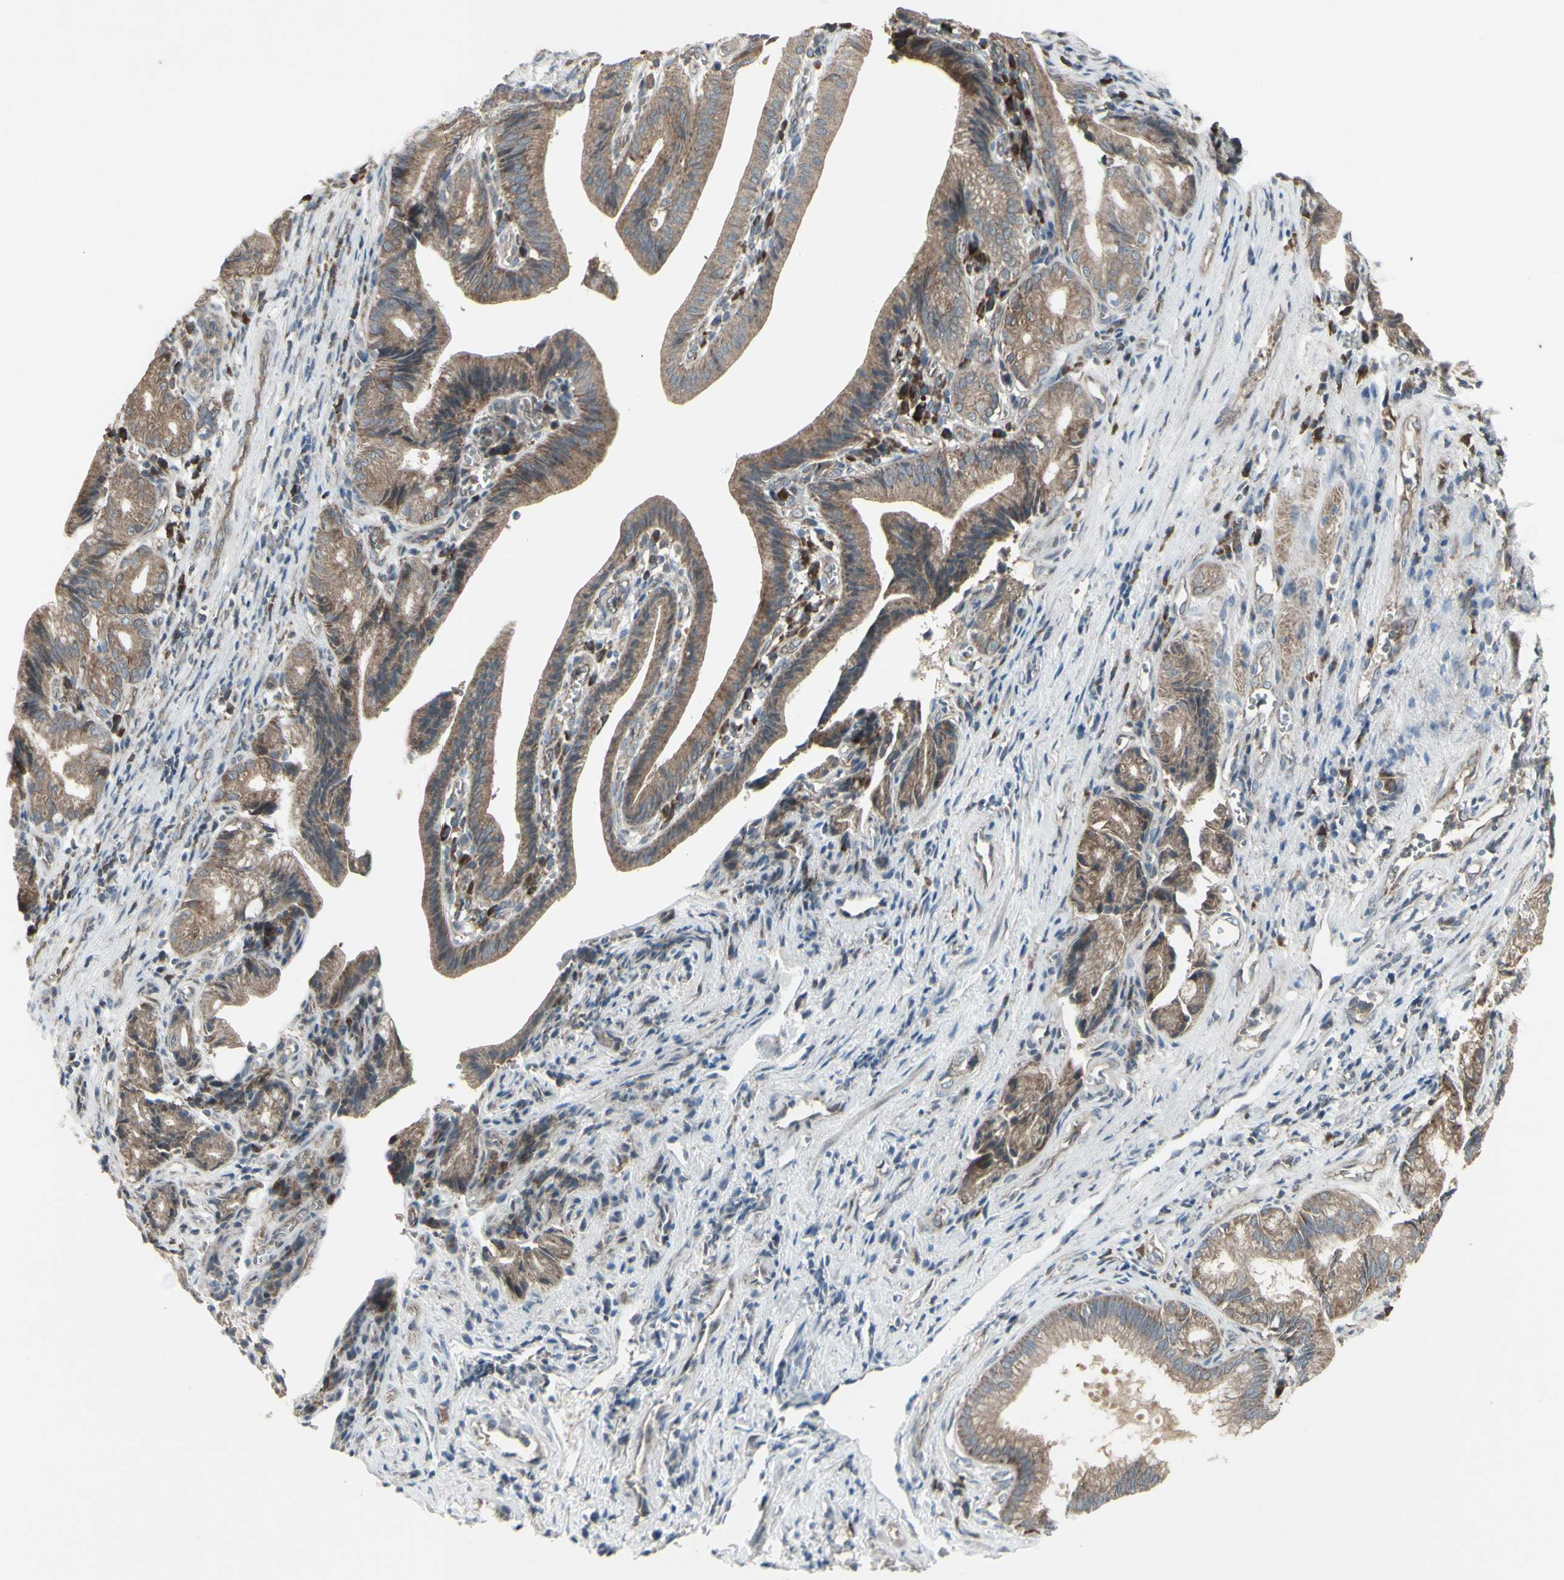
{"staining": {"intensity": "weak", "quantity": ">75%", "location": "cytoplasmic/membranous"}, "tissue": "pancreatic cancer", "cell_type": "Tumor cells", "image_type": "cancer", "snomed": [{"axis": "morphology", "description": "Adenocarcinoma, NOS"}, {"axis": "topography", "description": "Pancreas"}], "caption": "Adenocarcinoma (pancreatic) stained with IHC shows weak cytoplasmic/membranous positivity in about >75% of tumor cells.", "gene": "SHC1", "patient": {"sex": "female", "age": 75}}